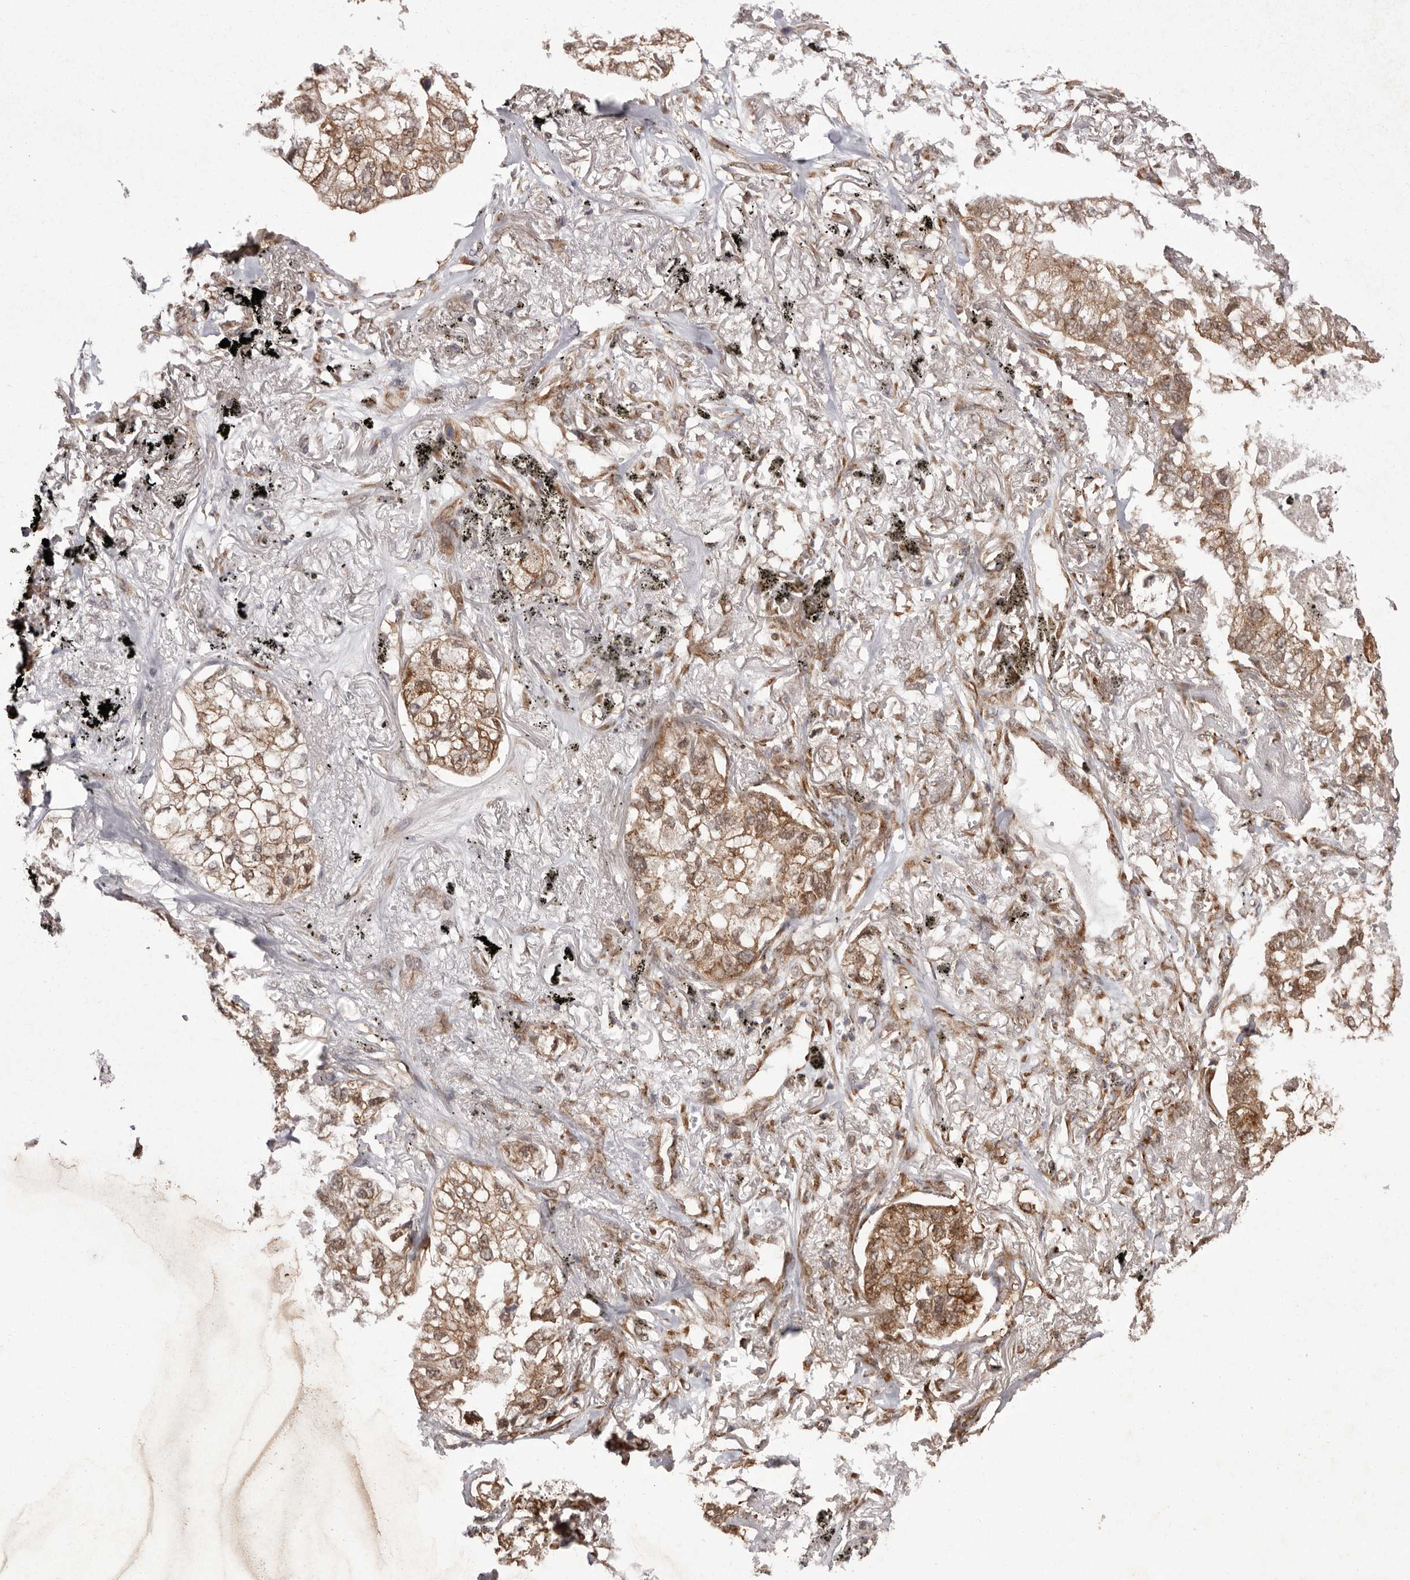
{"staining": {"intensity": "moderate", "quantity": ">75%", "location": "cytoplasmic/membranous,nuclear"}, "tissue": "lung cancer", "cell_type": "Tumor cells", "image_type": "cancer", "snomed": [{"axis": "morphology", "description": "Adenocarcinoma, NOS"}, {"axis": "topography", "description": "Lung"}], "caption": "Human lung adenocarcinoma stained with a protein marker displays moderate staining in tumor cells.", "gene": "LRGUK", "patient": {"sex": "male", "age": 65}}